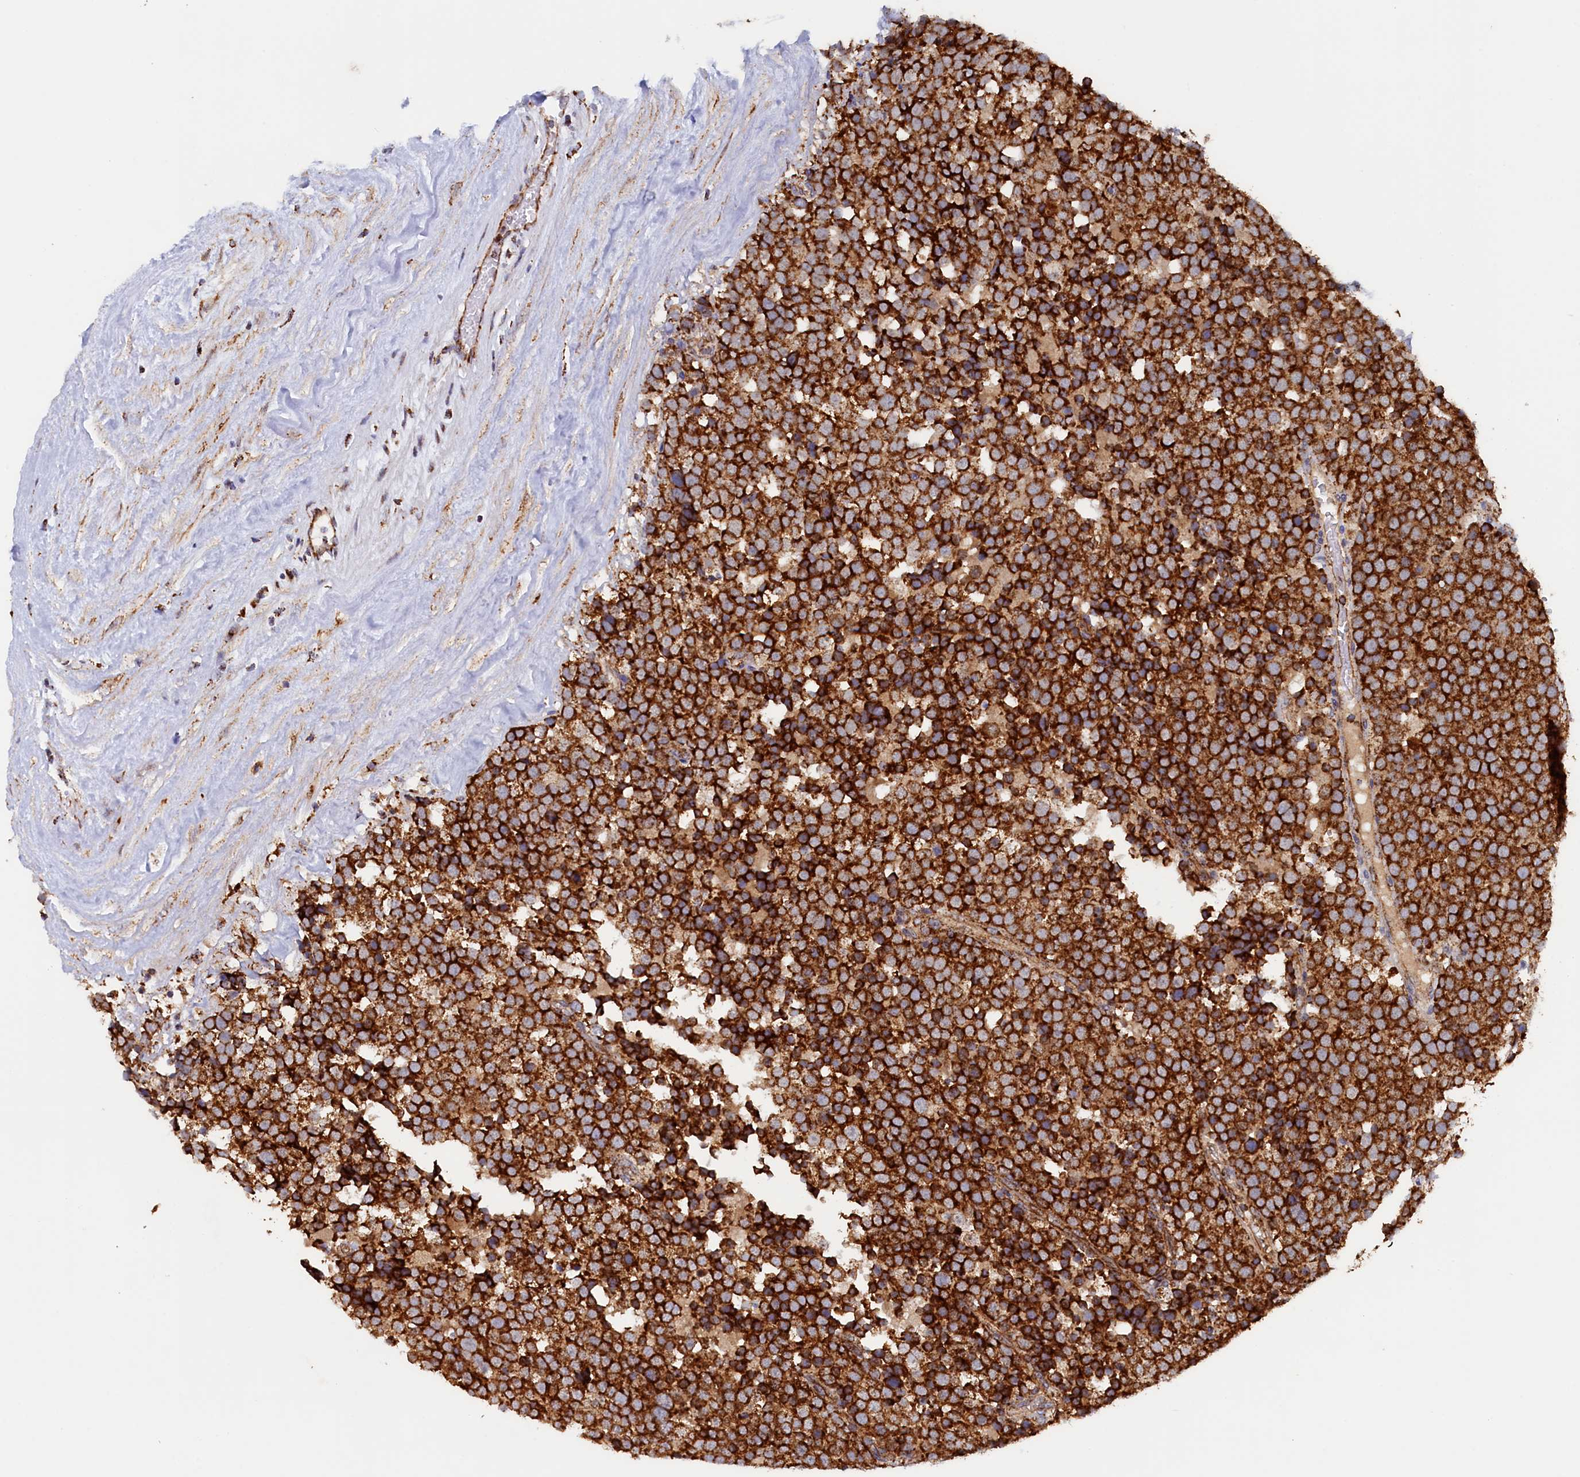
{"staining": {"intensity": "strong", "quantity": ">75%", "location": "cytoplasmic/membranous"}, "tissue": "testis cancer", "cell_type": "Tumor cells", "image_type": "cancer", "snomed": [{"axis": "morphology", "description": "Seminoma, NOS"}, {"axis": "topography", "description": "Testis"}], "caption": "Immunohistochemistry (IHC) image of neoplastic tissue: human testis cancer stained using immunohistochemistry (IHC) exhibits high levels of strong protein expression localized specifically in the cytoplasmic/membranous of tumor cells, appearing as a cytoplasmic/membranous brown color.", "gene": "UBE3B", "patient": {"sex": "male", "age": 71}}